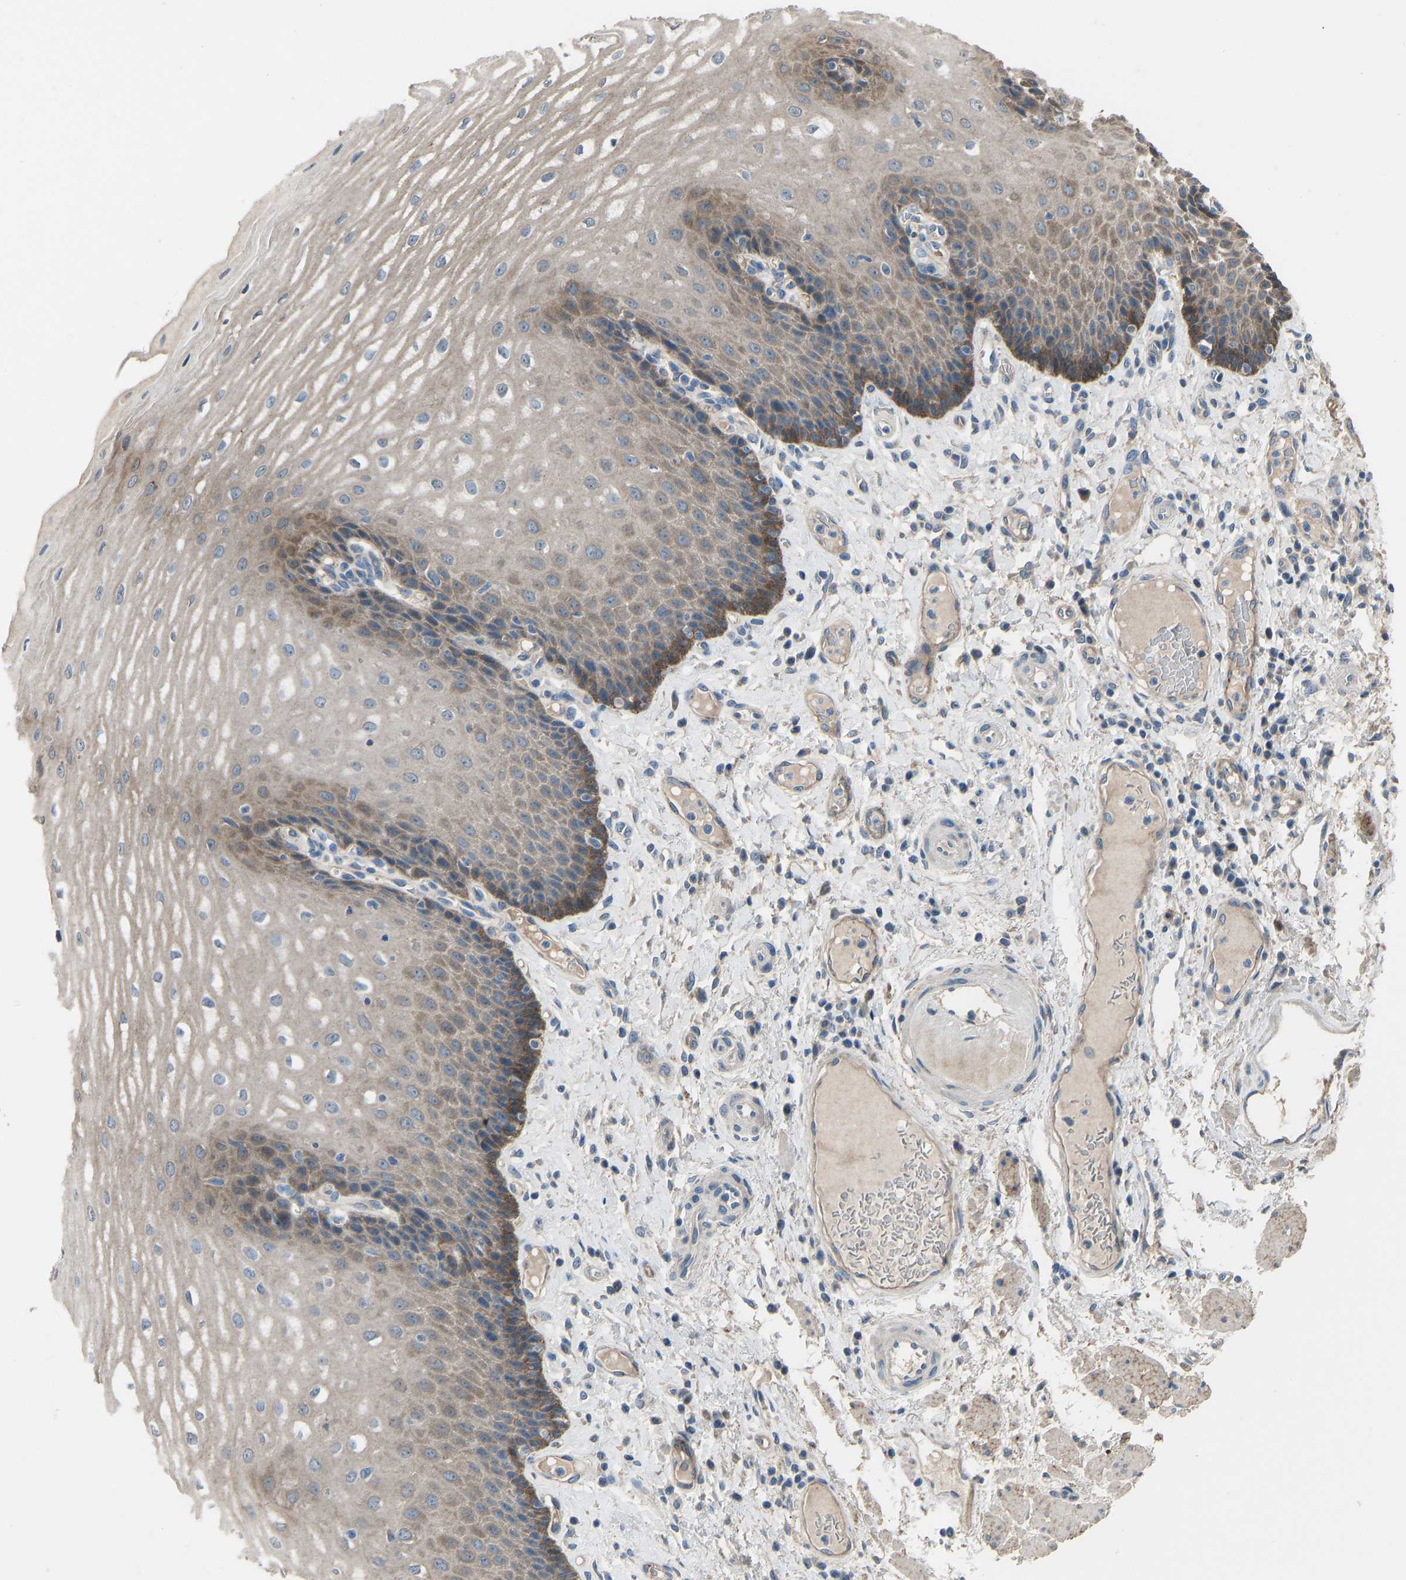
{"staining": {"intensity": "moderate", "quantity": ">75%", "location": "cytoplasmic/membranous"}, "tissue": "esophagus", "cell_type": "Squamous epithelial cells", "image_type": "normal", "snomed": [{"axis": "morphology", "description": "Normal tissue, NOS"}, {"axis": "topography", "description": "Esophagus"}], "caption": "Unremarkable esophagus exhibits moderate cytoplasmic/membranous positivity in approximately >75% of squamous epithelial cells, visualized by immunohistochemistry.", "gene": "TGFBR3", "patient": {"sex": "male", "age": 54}}